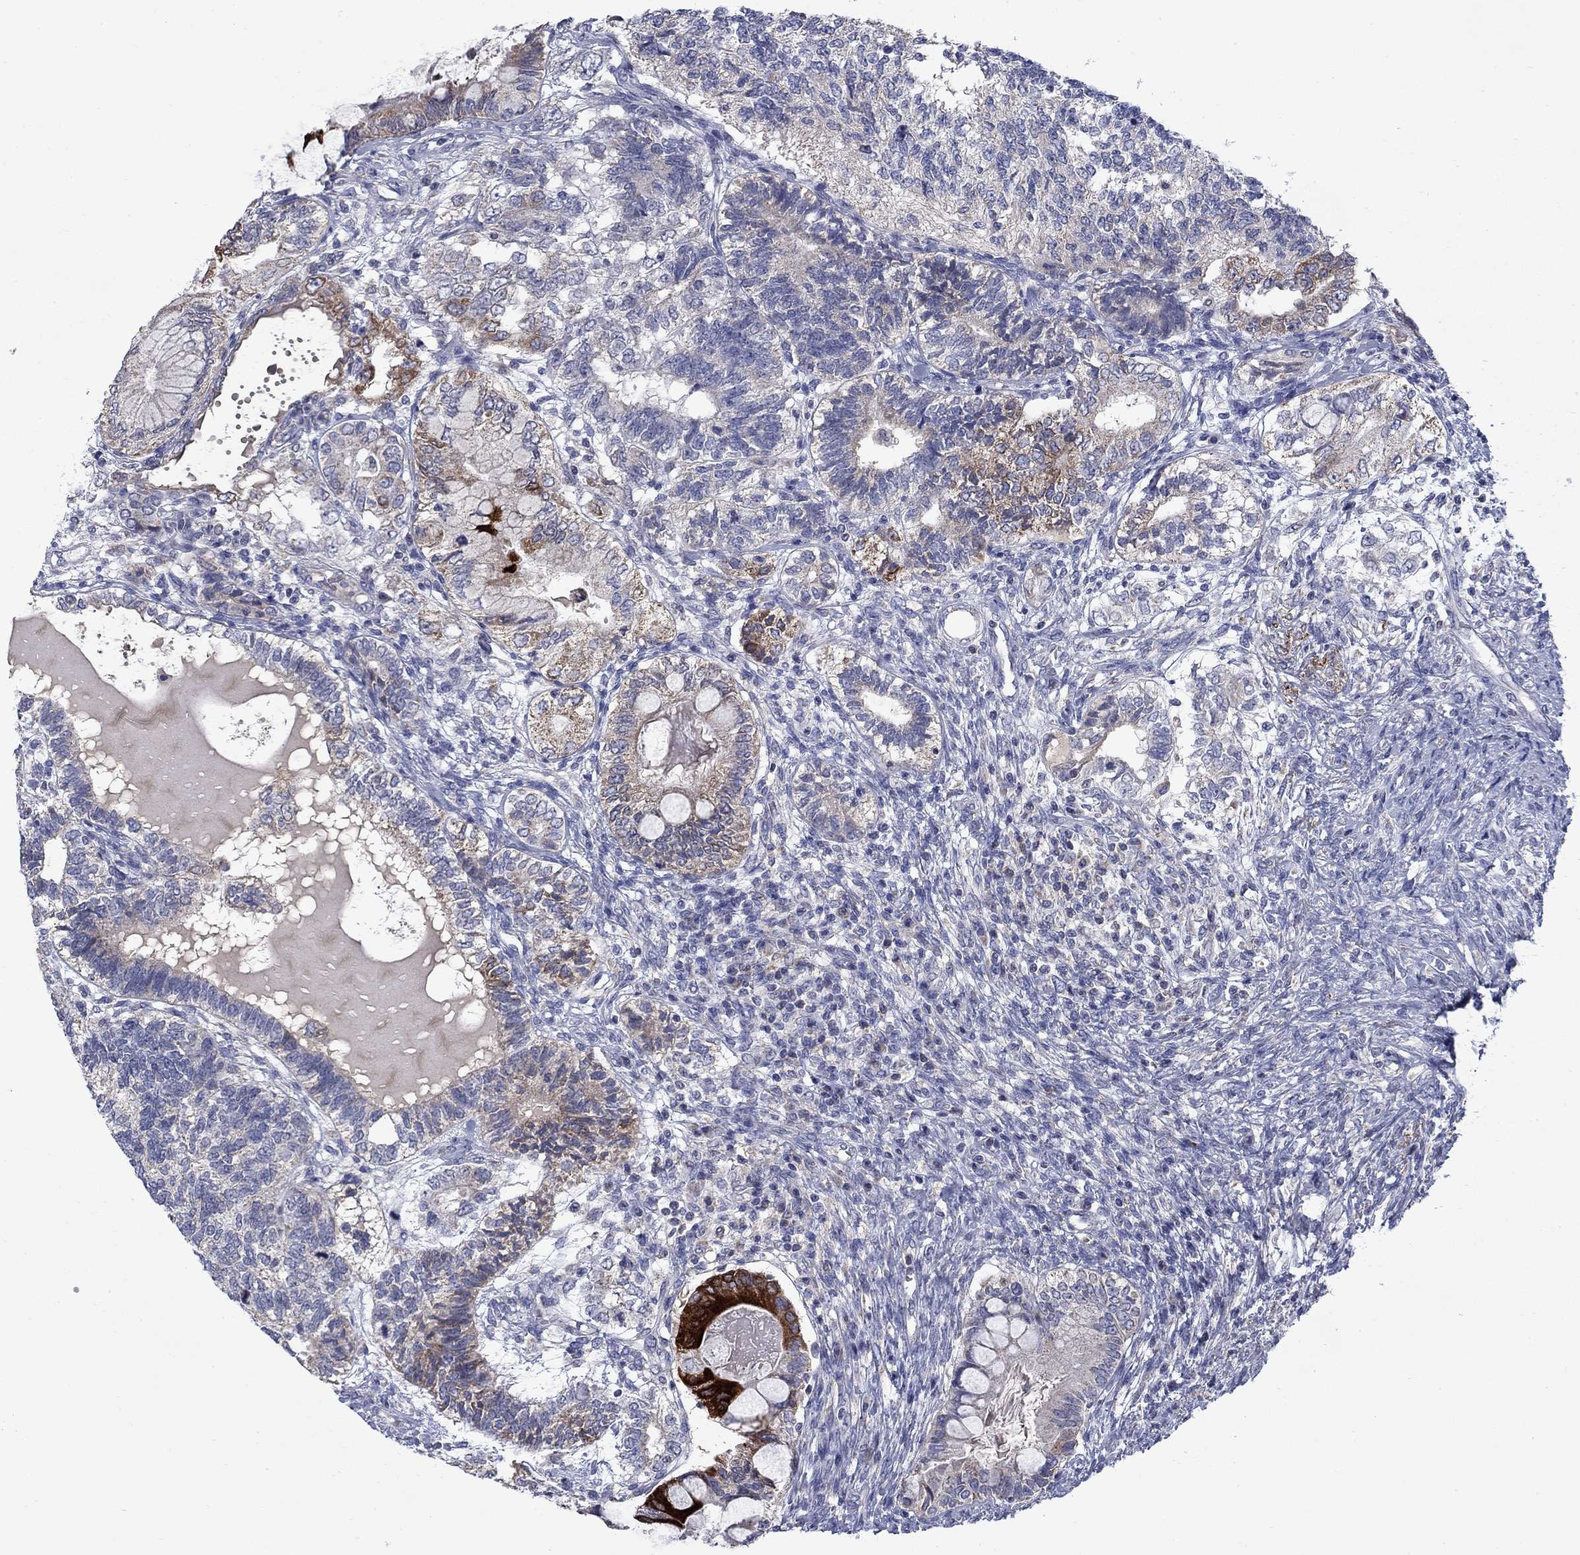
{"staining": {"intensity": "moderate", "quantity": "<25%", "location": "cytoplasmic/membranous"}, "tissue": "testis cancer", "cell_type": "Tumor cells", "image_type": "cancer", "snomed": [{"axis": "morphology", "description": "Seminoma, NOS"}, {"axis": "morphology", "description": "Carcinoma, Embryonal, NOS"}, {"axis": "topography", "description": "Testis"}], "caption": "Protein expression analysis of human testis cancer (seminoma) reveals moderate cytoplasmic/membranous expression in about <25% of tumor cells. (DAB (3,3'-diaminobenzidine) IHC with brightfield microscopy, high magnification).", "gene": "FRK", "patient": {"sex": "male", "age": 41}}